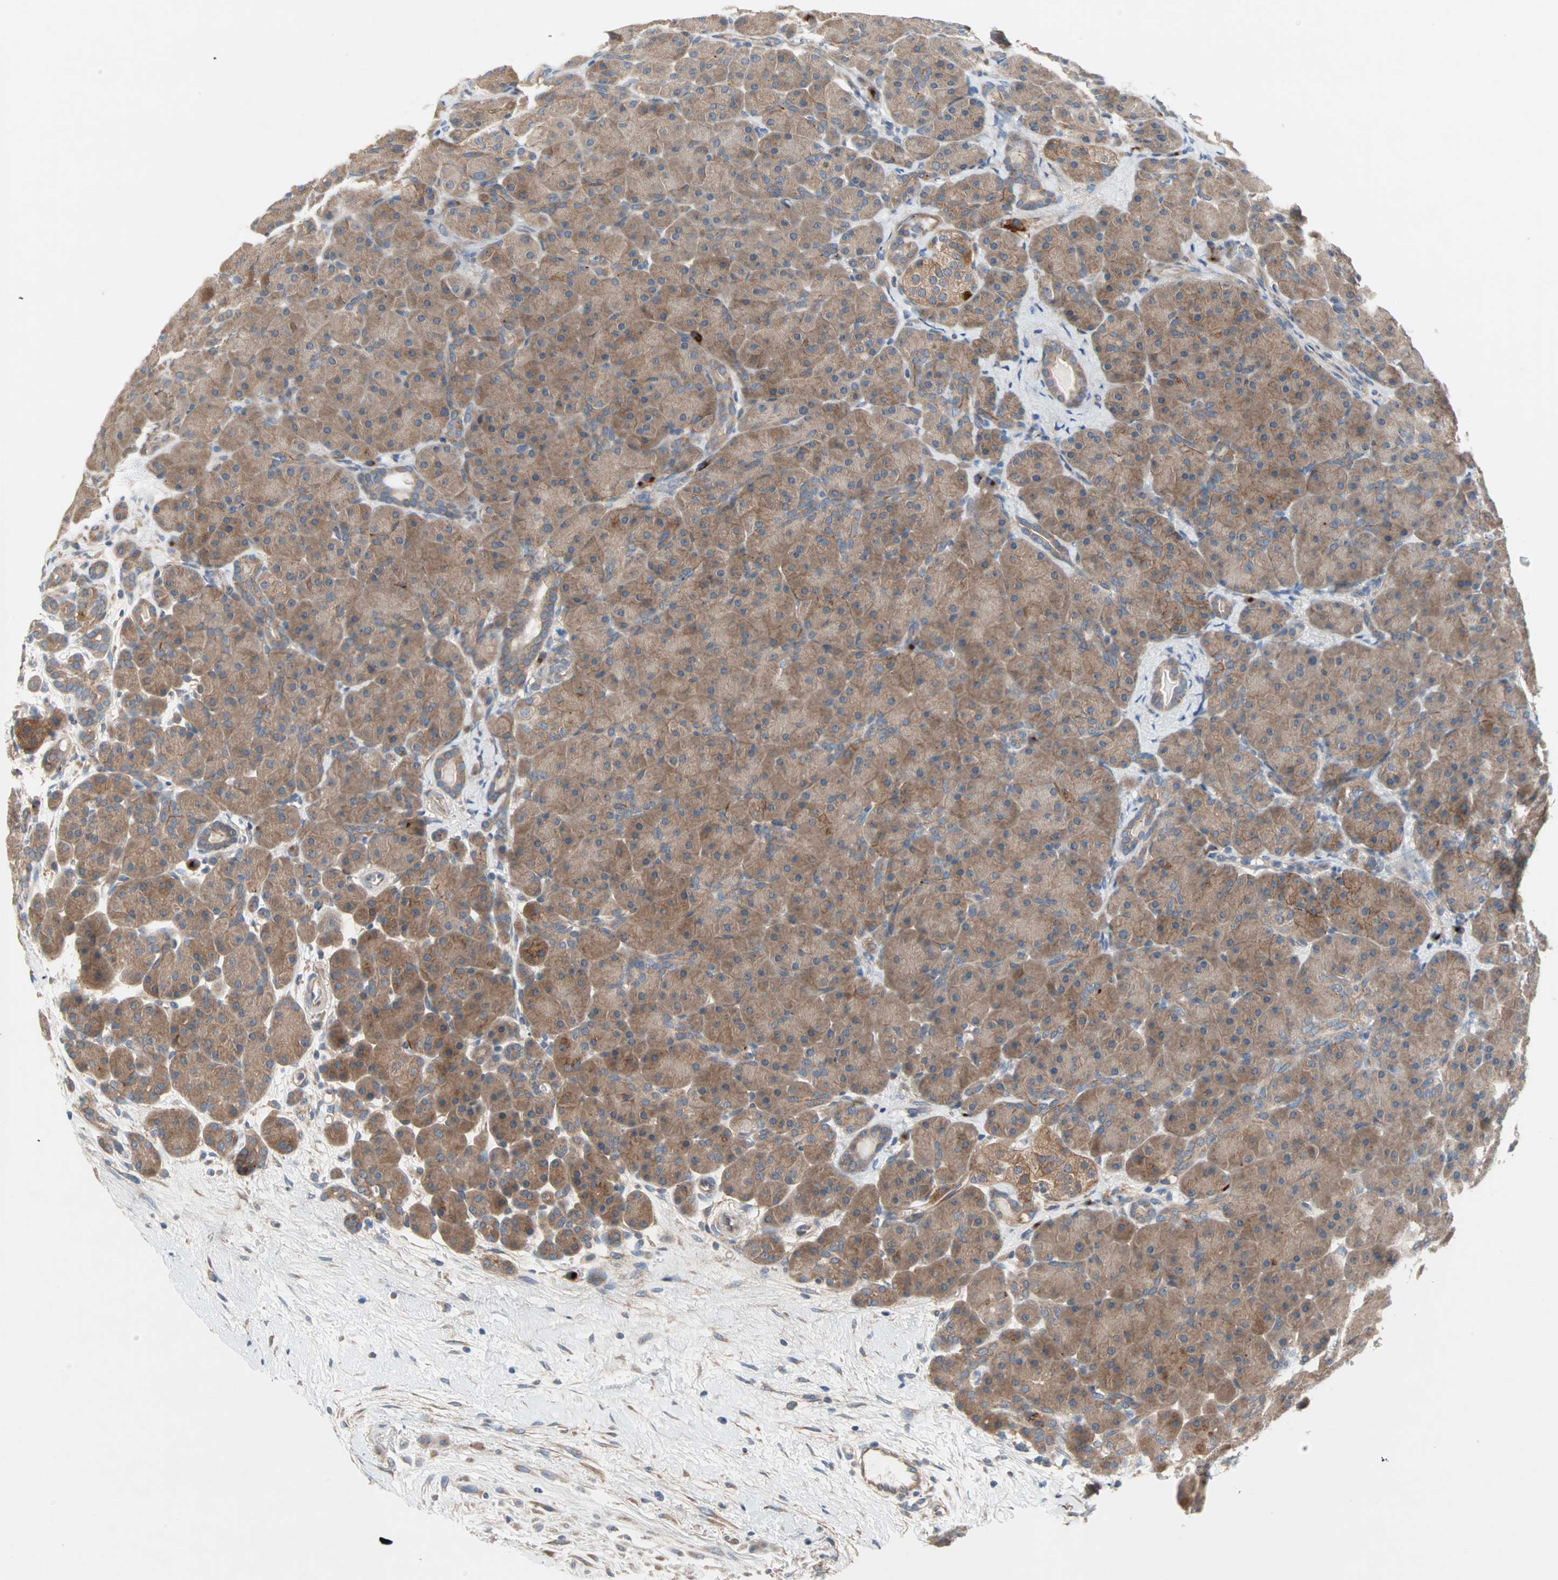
{"staining": {"intensity": "moderate", "quantity": ">75%", "location": "cytoplasmic/membranous"}, "tissue": "pancreas", "cell_type": "Exocrine glandular cells", "image_type": "normal", "snomed": [{"axis": "morphology", "description": "Normal tissue, NOS"}, {"axis": "topography", "description": "Pancreas"}], "caption": "DAB immunohistochemical staining of normal human pancreas displays moderate cytoplasmic/membranous protein expression in approximately >75% of exocrine glandular cells. Nuclei are stained in blue.", "gene": "PDE8A", "patient": {"sex": "male", "age": 66}}